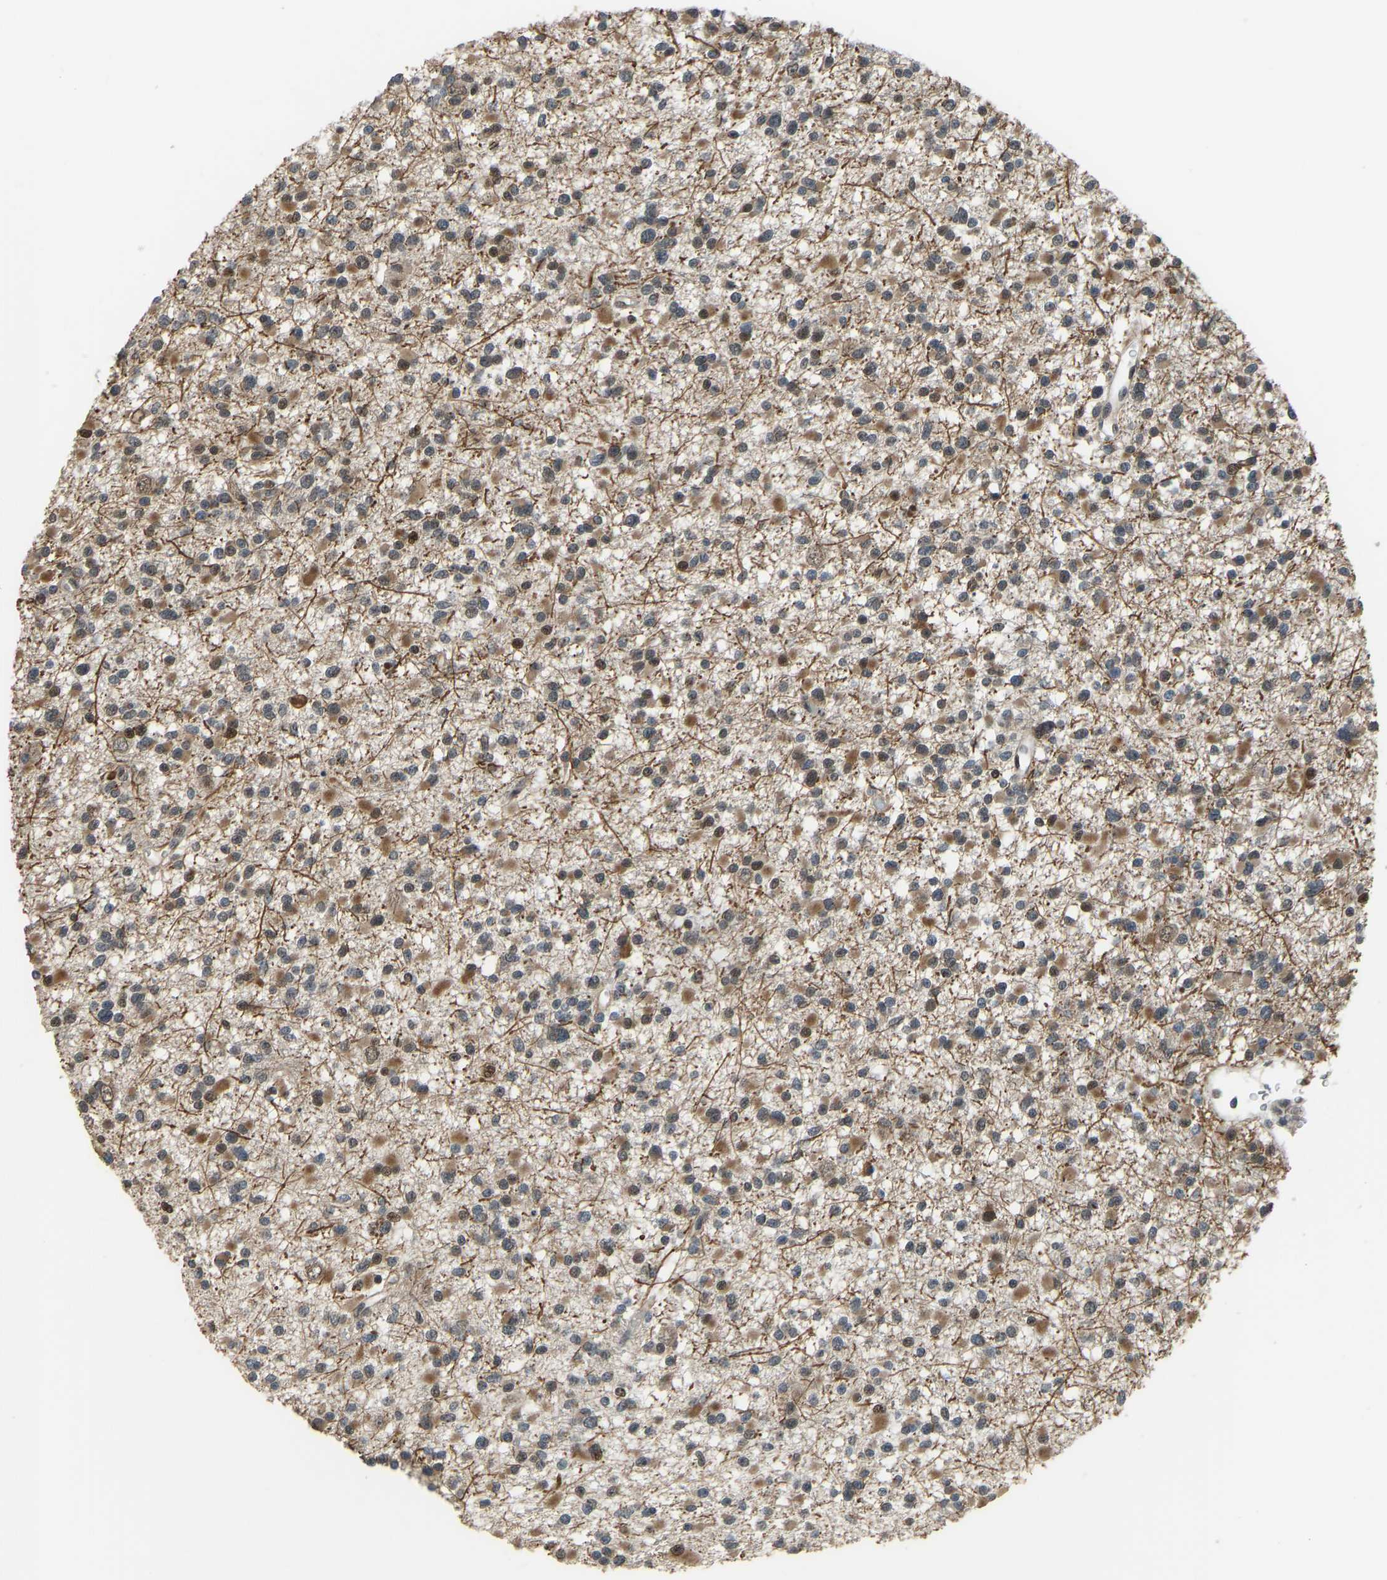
{"staining": {"intensity": "moderate", "quantity": "25%-75%", "location": "cytoplasmic/membranous,nuclear"}, "tissue": "glioma", "cell_type": "Tumor cells", "image_type": "cancer", "snomed": [{"axis": "morphology", "description": "Glioma, malignant, Low grade"}, {"axis": "topography", "description": "Brain"}], "caption": "Immunohistochemistry (IHC) staining of glioma, which displays medium levels of moderate cytoplasmic/membranous and nuclear staining in about 25%-75% of tumor cells indicating moderate cytoplasmic/membranous and nuclear protein expression. The staining was performed using DAB (brown) for protein detection and nuclei were counterstained in hematoxylin (blue).", "gene": "KPNA6", "patient": {"sex": "female", "age": 22}}